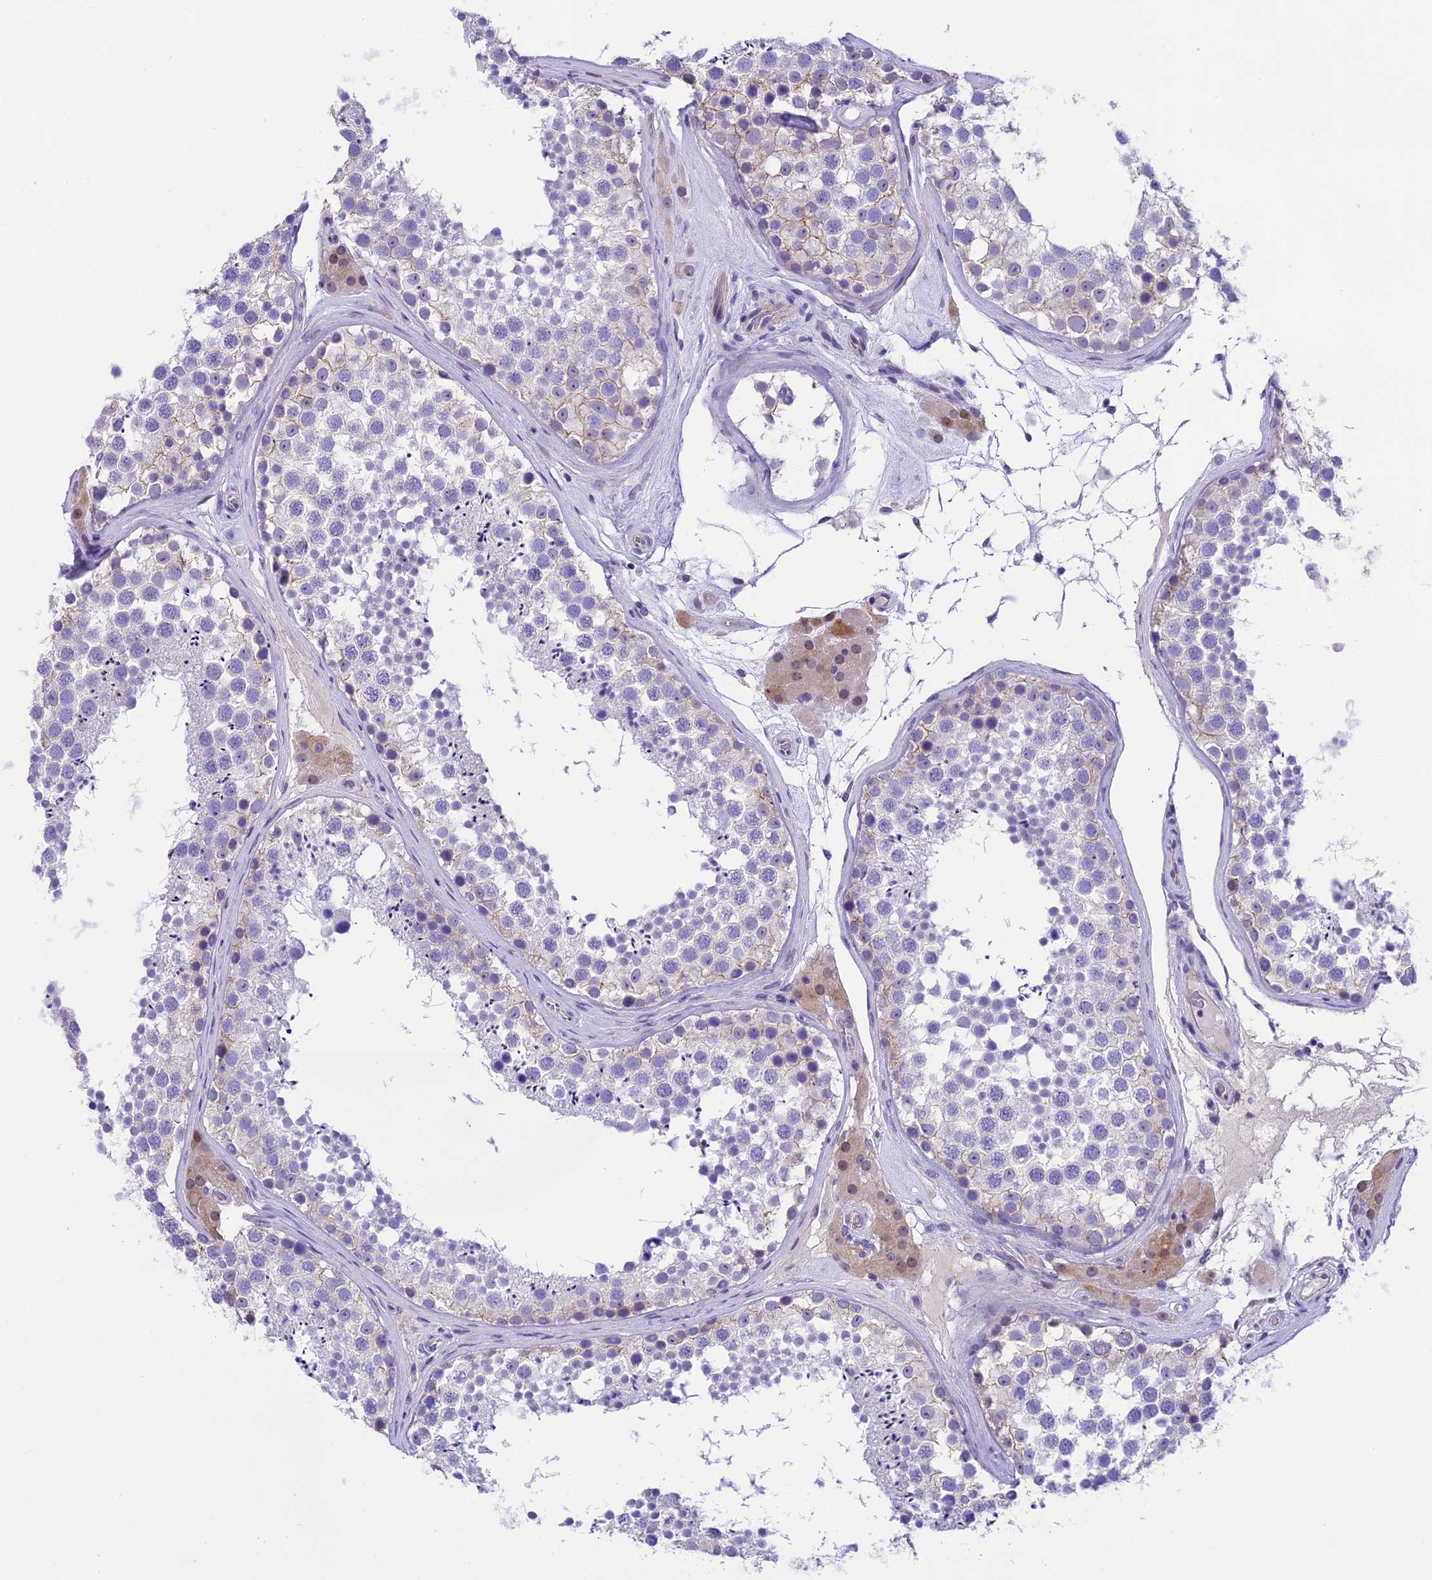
{"staining": {"intensity": "negative", "quantity": "none", "location": "none"}, "tissue": "testis", "cell_type": "Cells in seminiferous ducts", "image_type": "normal", "snomed": [{"axis": "morphology", "description": "Normal tissue, NOS"}, {"axis": "topography", "description": "Testis"}], "caption": "A high-resolution micrograph shows immunohistochemistry (IHC) staining of benign testis, which reveals no significant staining in cells in seminiferous ducts. Brightfield microscopy of immunohistochemistry (IHC) stained with DAB (3,3'-diaminobenzidine) (brown) and hematoxylin (blue), captured at high magnification.", "gene": "PRR15", "patient": {"sex": "male", "age": 46}}